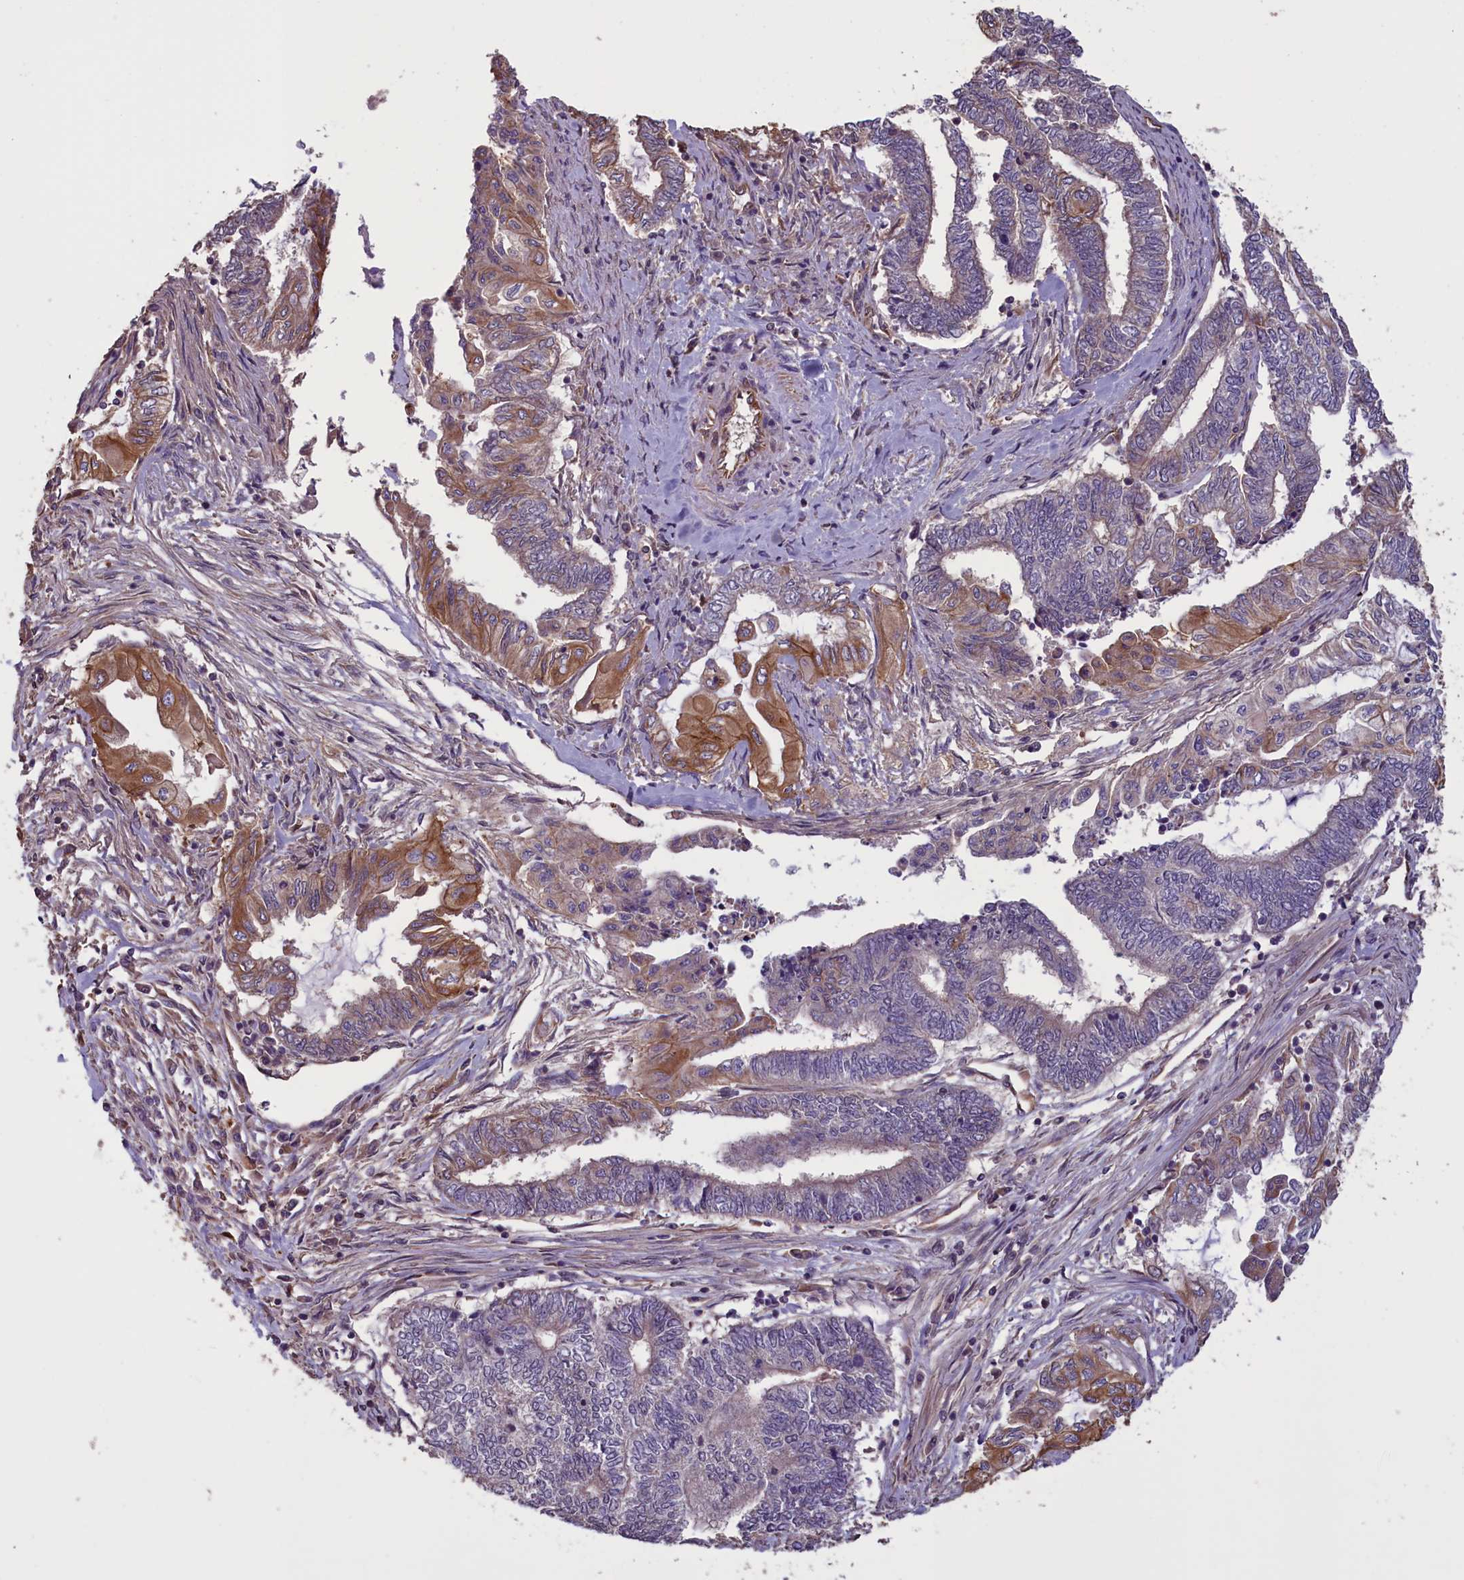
{"staining": {"intensity": "moderate", "quantity": "<25%", "location": "cytoplasmic/membranous"}, "tissue": "endometrial cancer", "cell_type": "Tumor cells", "image_type": "cancer", "snomed": [{"axis": "morphology", "description": "Adenocarcinoma, NOS"}, {"axis": "topography", "description": "Uterus"}, {"axis": "topography", "description": "Endometrium"}], "caption": "Endometrial cancer (adenocarcinoma) stained with a brown dye demonstrates moderate cytoplasmic/membranous positive expression in about <25% of tumor cells.", "gene": "DAPK3", "patient": {"sex": "female", "age": 70}}